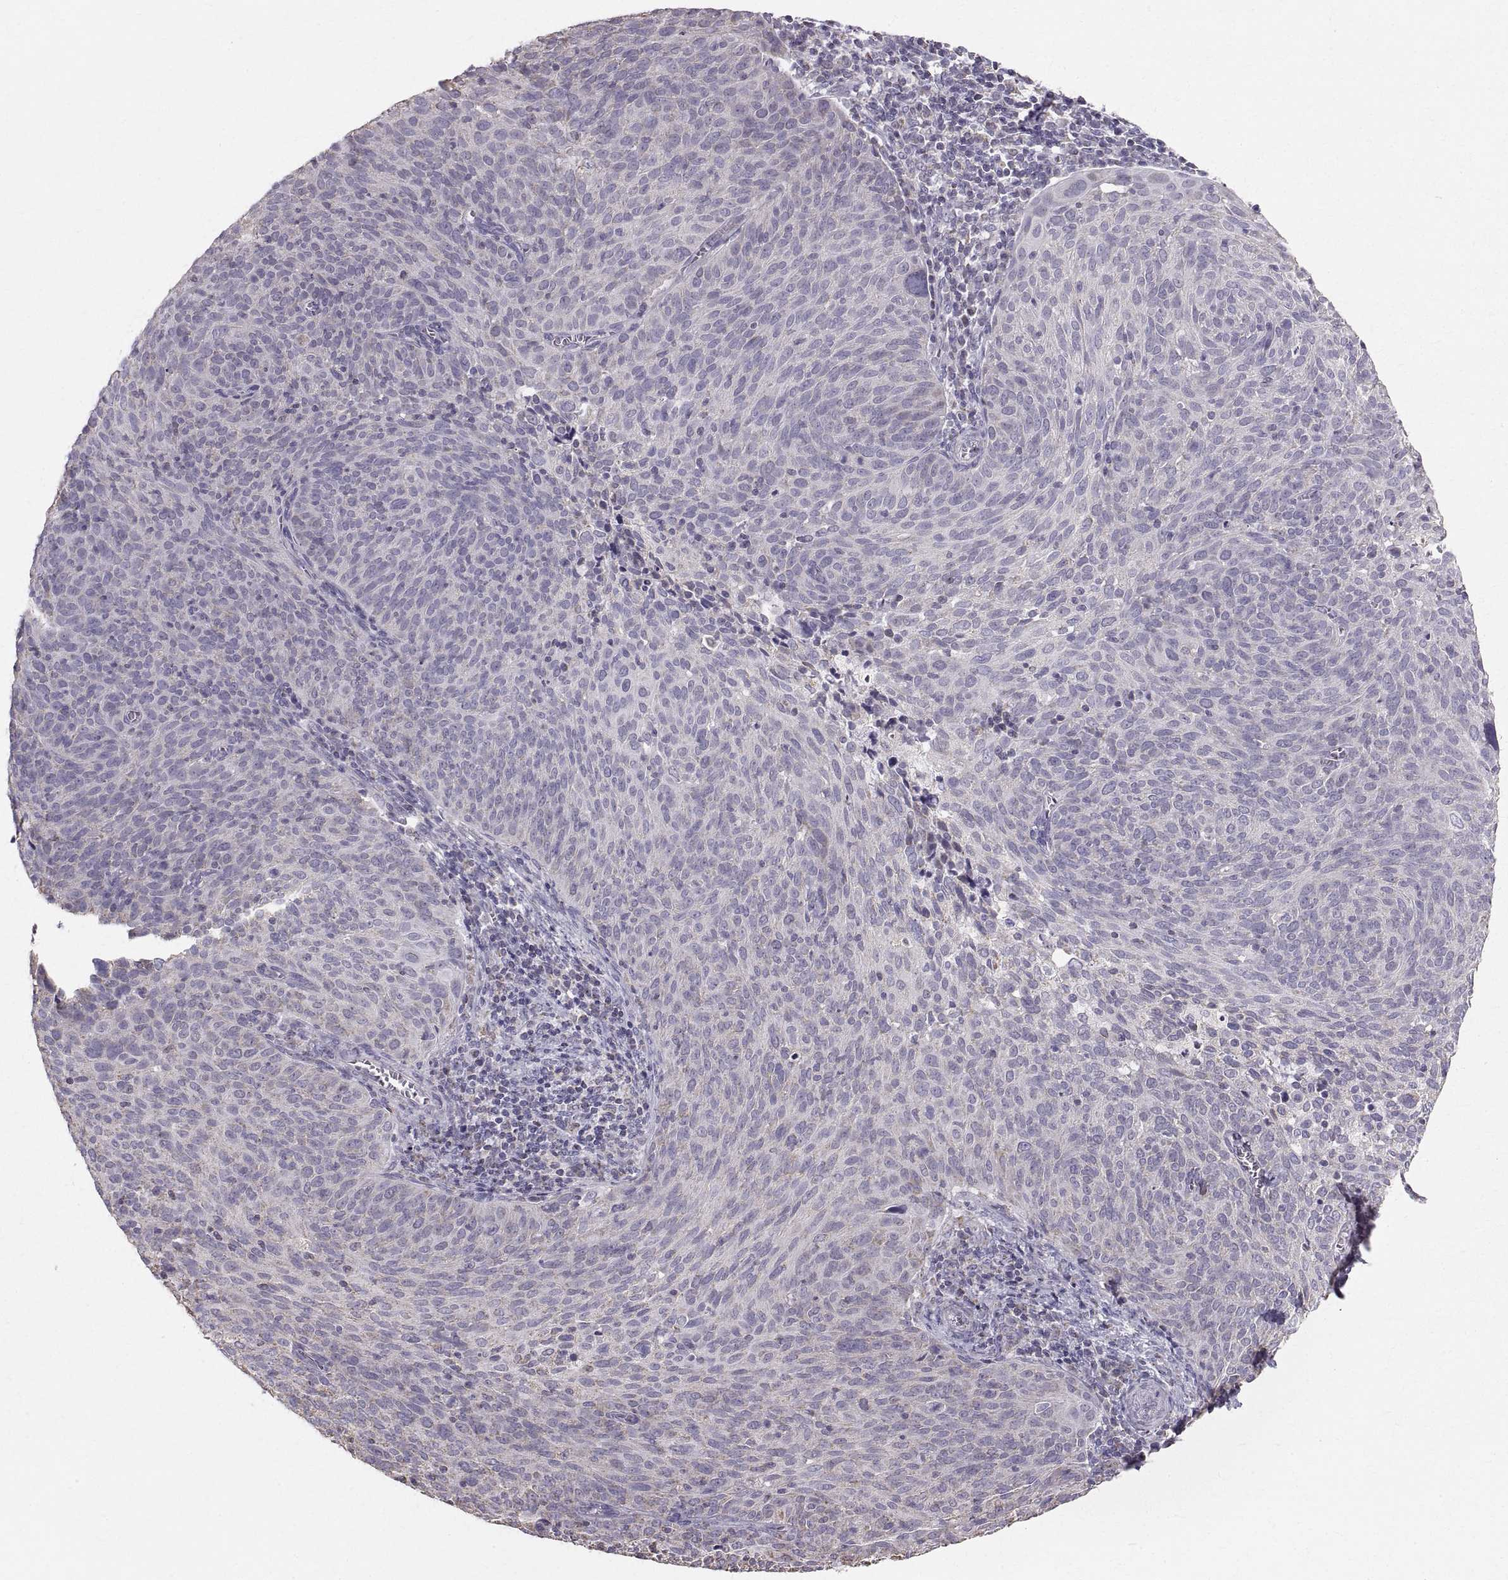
{"staining": {"intensity": "negative", "quantity": "none", "location": "none"}, "tissue": "cervical cancer", "cell_type": "Tumor cells", "image_type": "cancer", "snomed": [{"axis": "morphology", "description": "Squamous cell carcinoma, NOS"}, {"axis": "topography", "description": "Cervix"}], "caption": "An image of human cervical cancer is negative for staining in tumor cells.", "gene": "STMND1", "patient": {"sex": "female", "age": 39}}